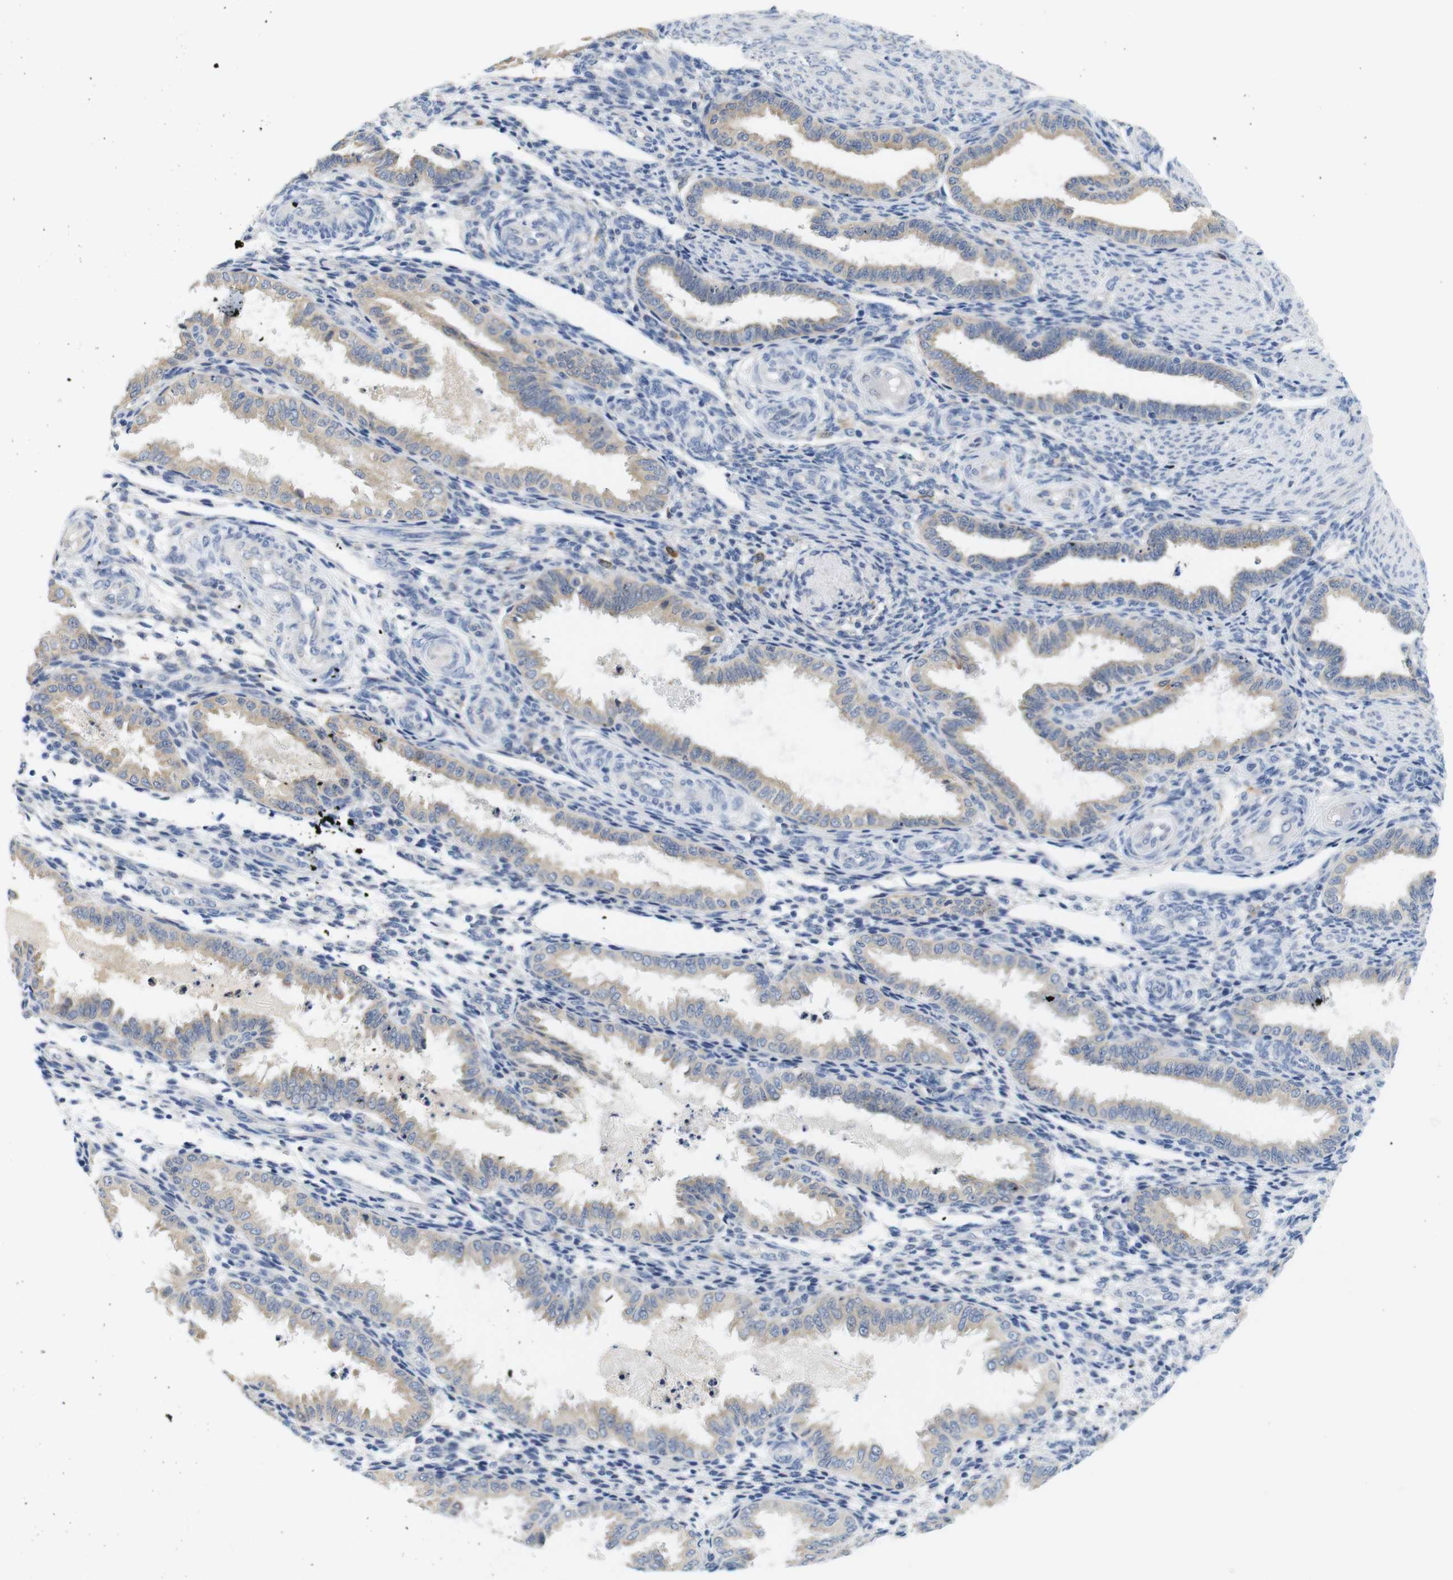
{"staining": {"intensity": "negative", "quantity": "none", "location": "none"}, "tissue": "endometrium", "cell_type": "Cells in endometrial stroma", "image_type": "normal", "snomed": [{"axis": "morphology", "description": "Normal tissue, NOS"}, {"axis": "topography", "description": "Endometrium"}], "caption": "Immunohistochemistry histopathology image of normal human endometrium stained for a protein (brown), which displays no expression in cells in endometrial stroma.", "gene": "NEBL", "patient": {"sex": "female", "age": 33}}